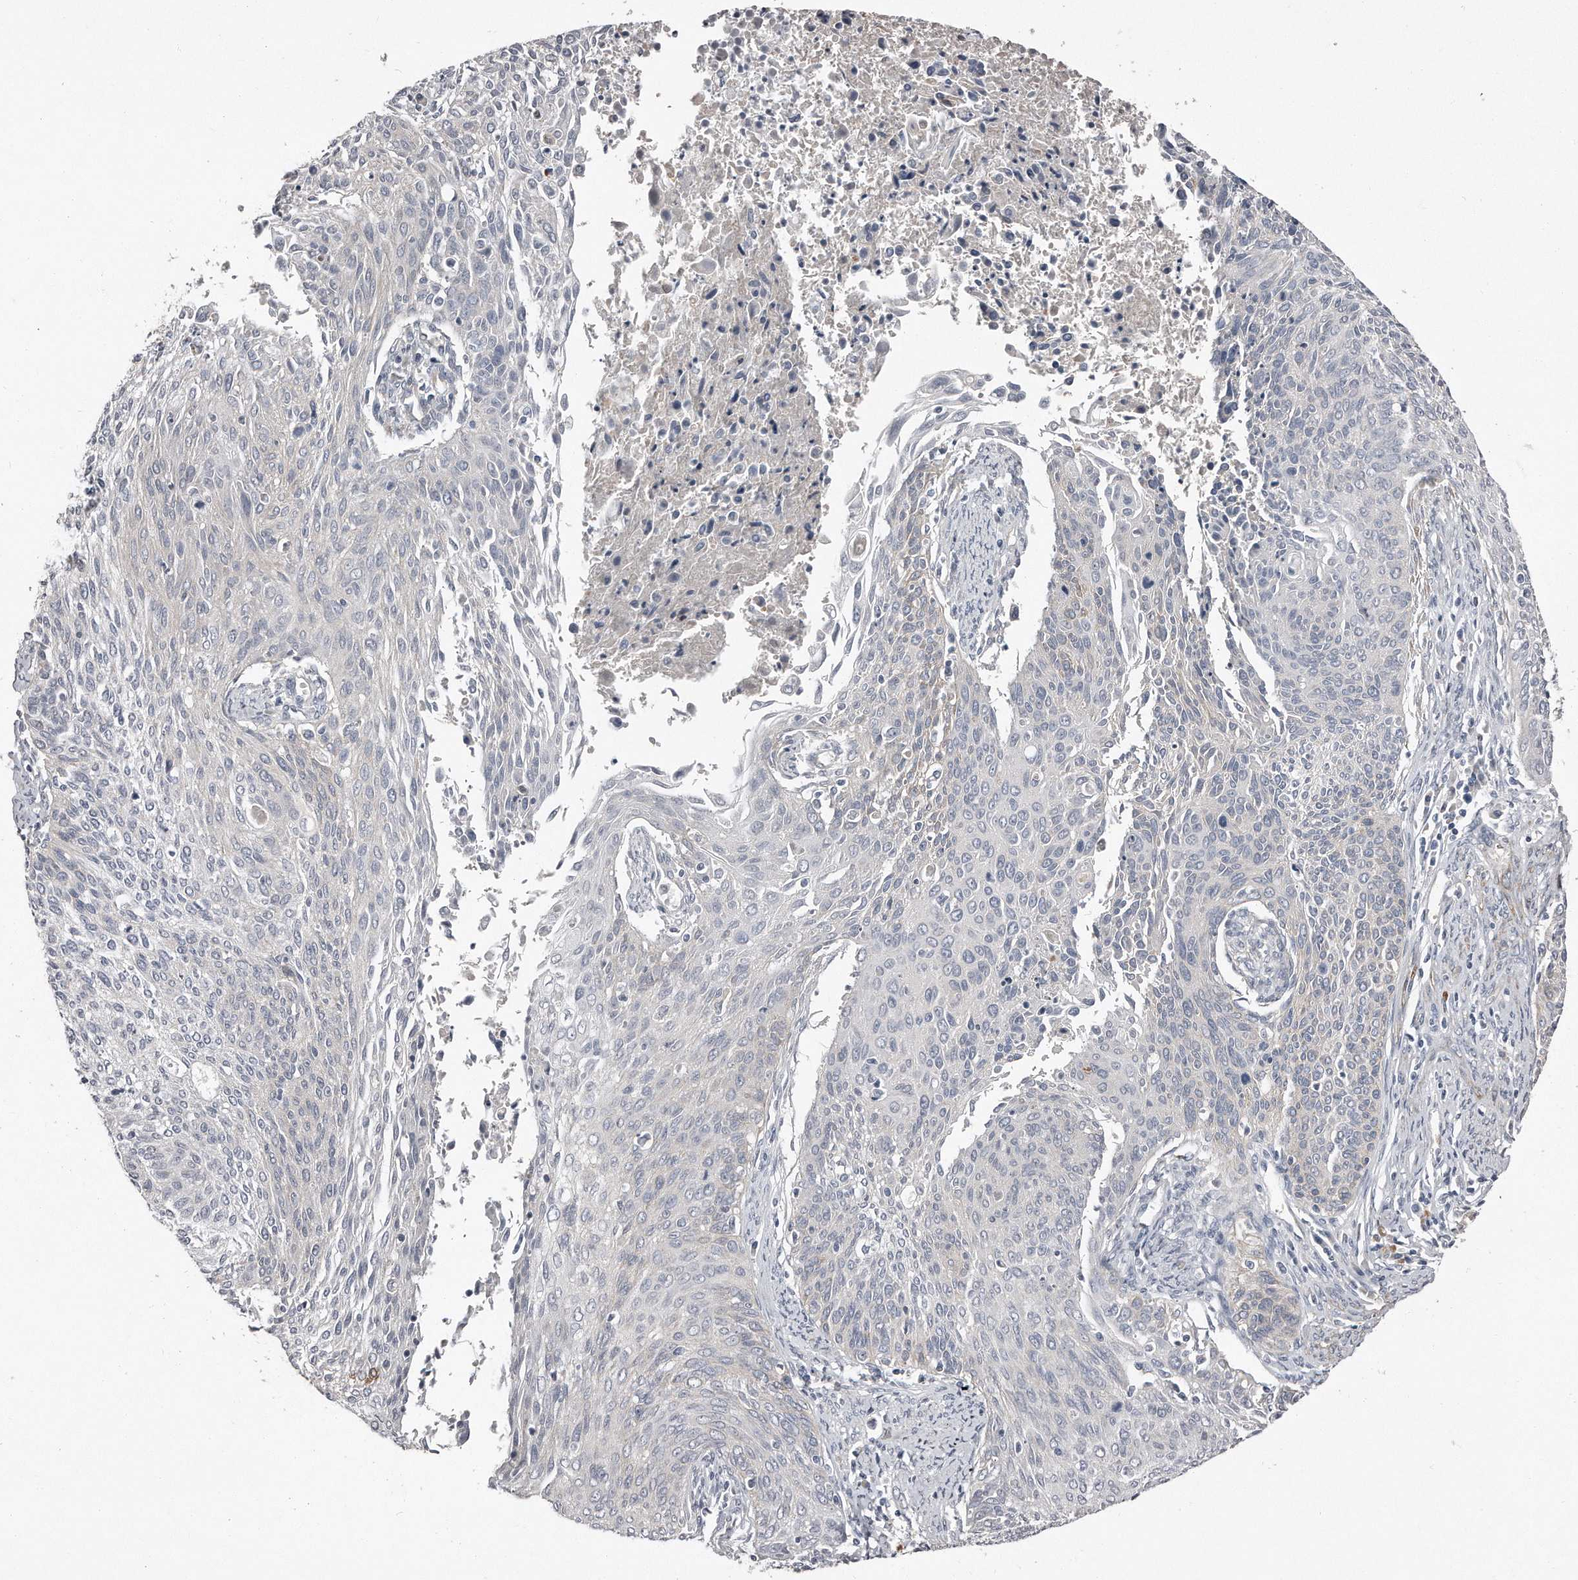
{"staining": {"intensity": "negative", "quantity": "none", "location": "none"}, "tissue": "cervical cancer", "cell_type": "Tumor cells", "image_type": "cancer", "snomed": [{"axis": "morphology", "description": "Squamous cell carcinoma, NOS"}, {"axis": "topography", "description": "Cervix"}], "caption": "High power microscopy photomicrograph of an immunohistochemistry micrograph of squamous cell carcinoma (cervical), revealing no significant positivity in tumor cells.", "gene": "LMOD1", "patient": {"sex": "female", "age": 55}}